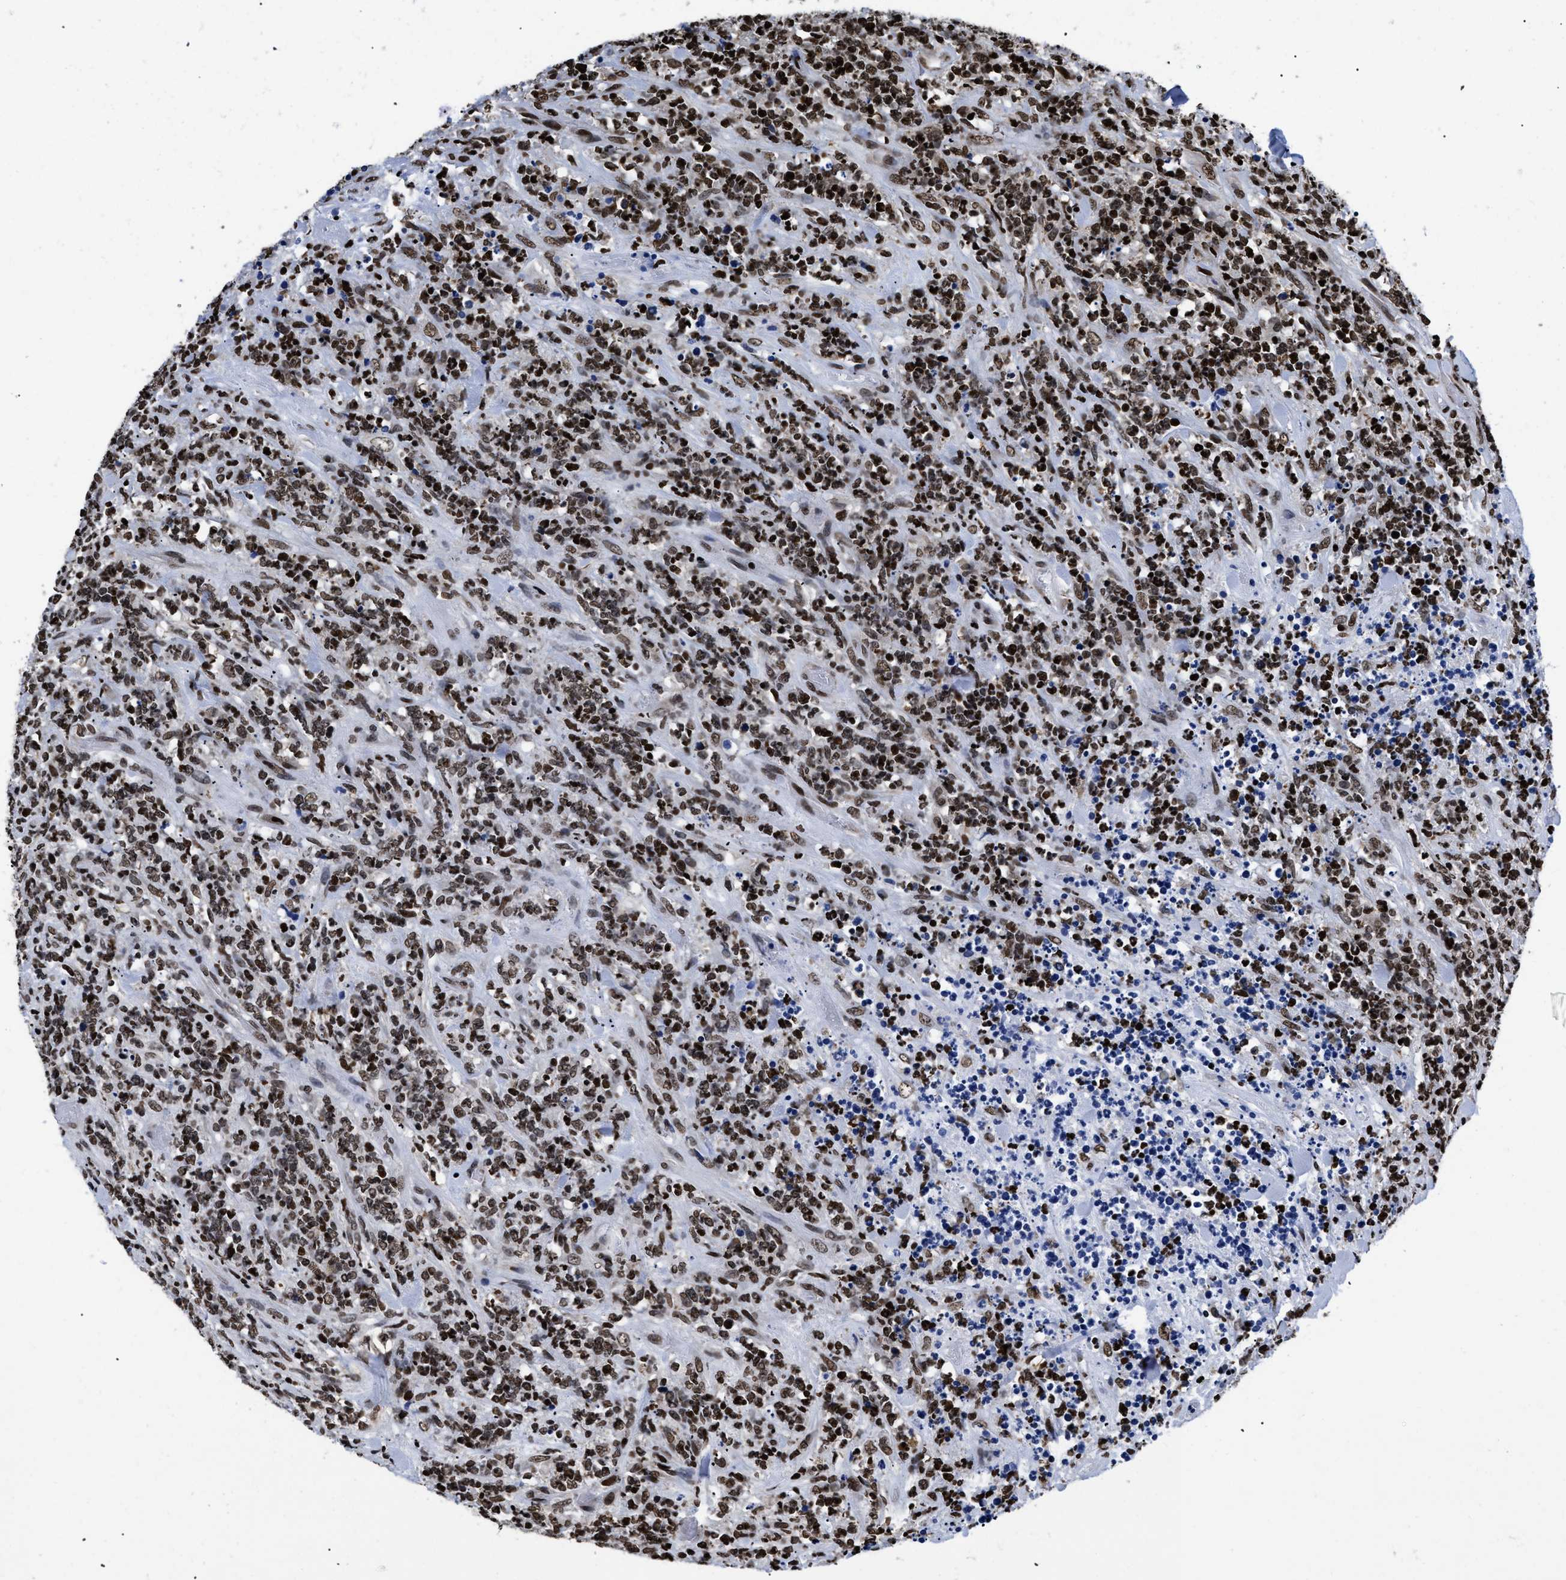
{"staining": {"intensity": "strong", "quantity": ">75%", "location": "nuclear"}, "tissue": "lymphoma", "cell_type": "Tumor cells", "image_type": "cancer", "snomed": [{"axis": "morphology", "description": "Malignant lymphoma, non-Hodgkin's type, High grade"}, {"axis": "topography", "description": "Soft tissue"}], "caption": "IHC micrograph of human lymphoma stained for a protein (brown), which demonstrates high levels of strong nuclear expression in about >75% of tumor cells.", "gene": "CALHM3", "patient": {"sex": "male", "age": 18}}